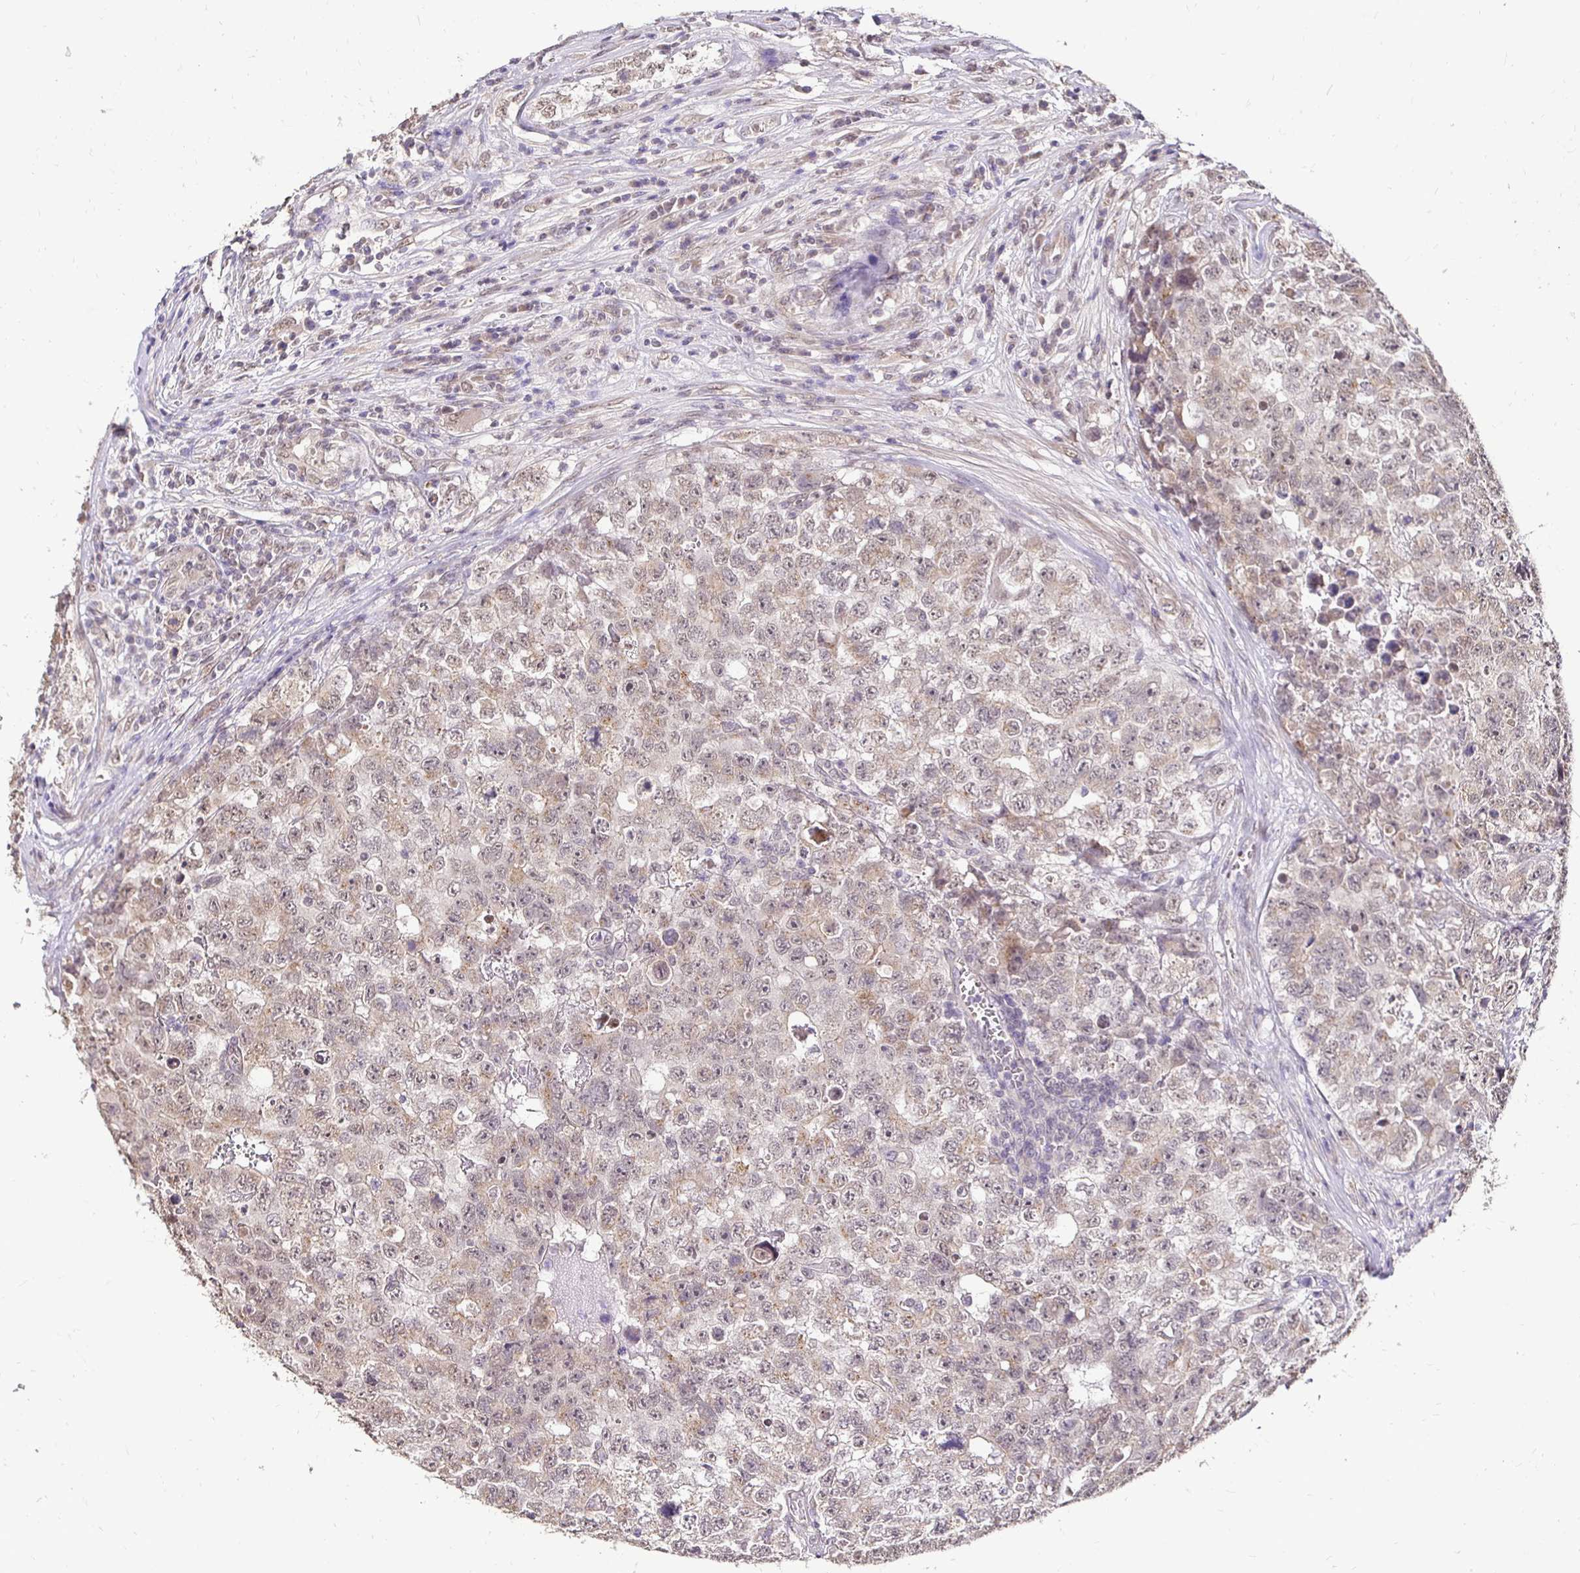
{"staining": {"intensity": "weak", "quantity": ">75%", "location": "cytoplasmic/membranous,nuclear"}, "tissue": "testis cancer", "cell_type": "Tumor cells", "image_type": "cancer", "snomed": [{"axis": "morphology", "description": "Carcinoma, Embryonal, NOS"}, {"axis": "topography", "description": "Testis"}], "caption": "DAB immunohistochemical staining of embryonal carcinoma (testis) displays weak cytoplasmic/membranous and nuclear protein expression in approximately >75% of tumor cells.", "gene": "RHEBL1", "patient": {"sex": "male", "age": 18}}